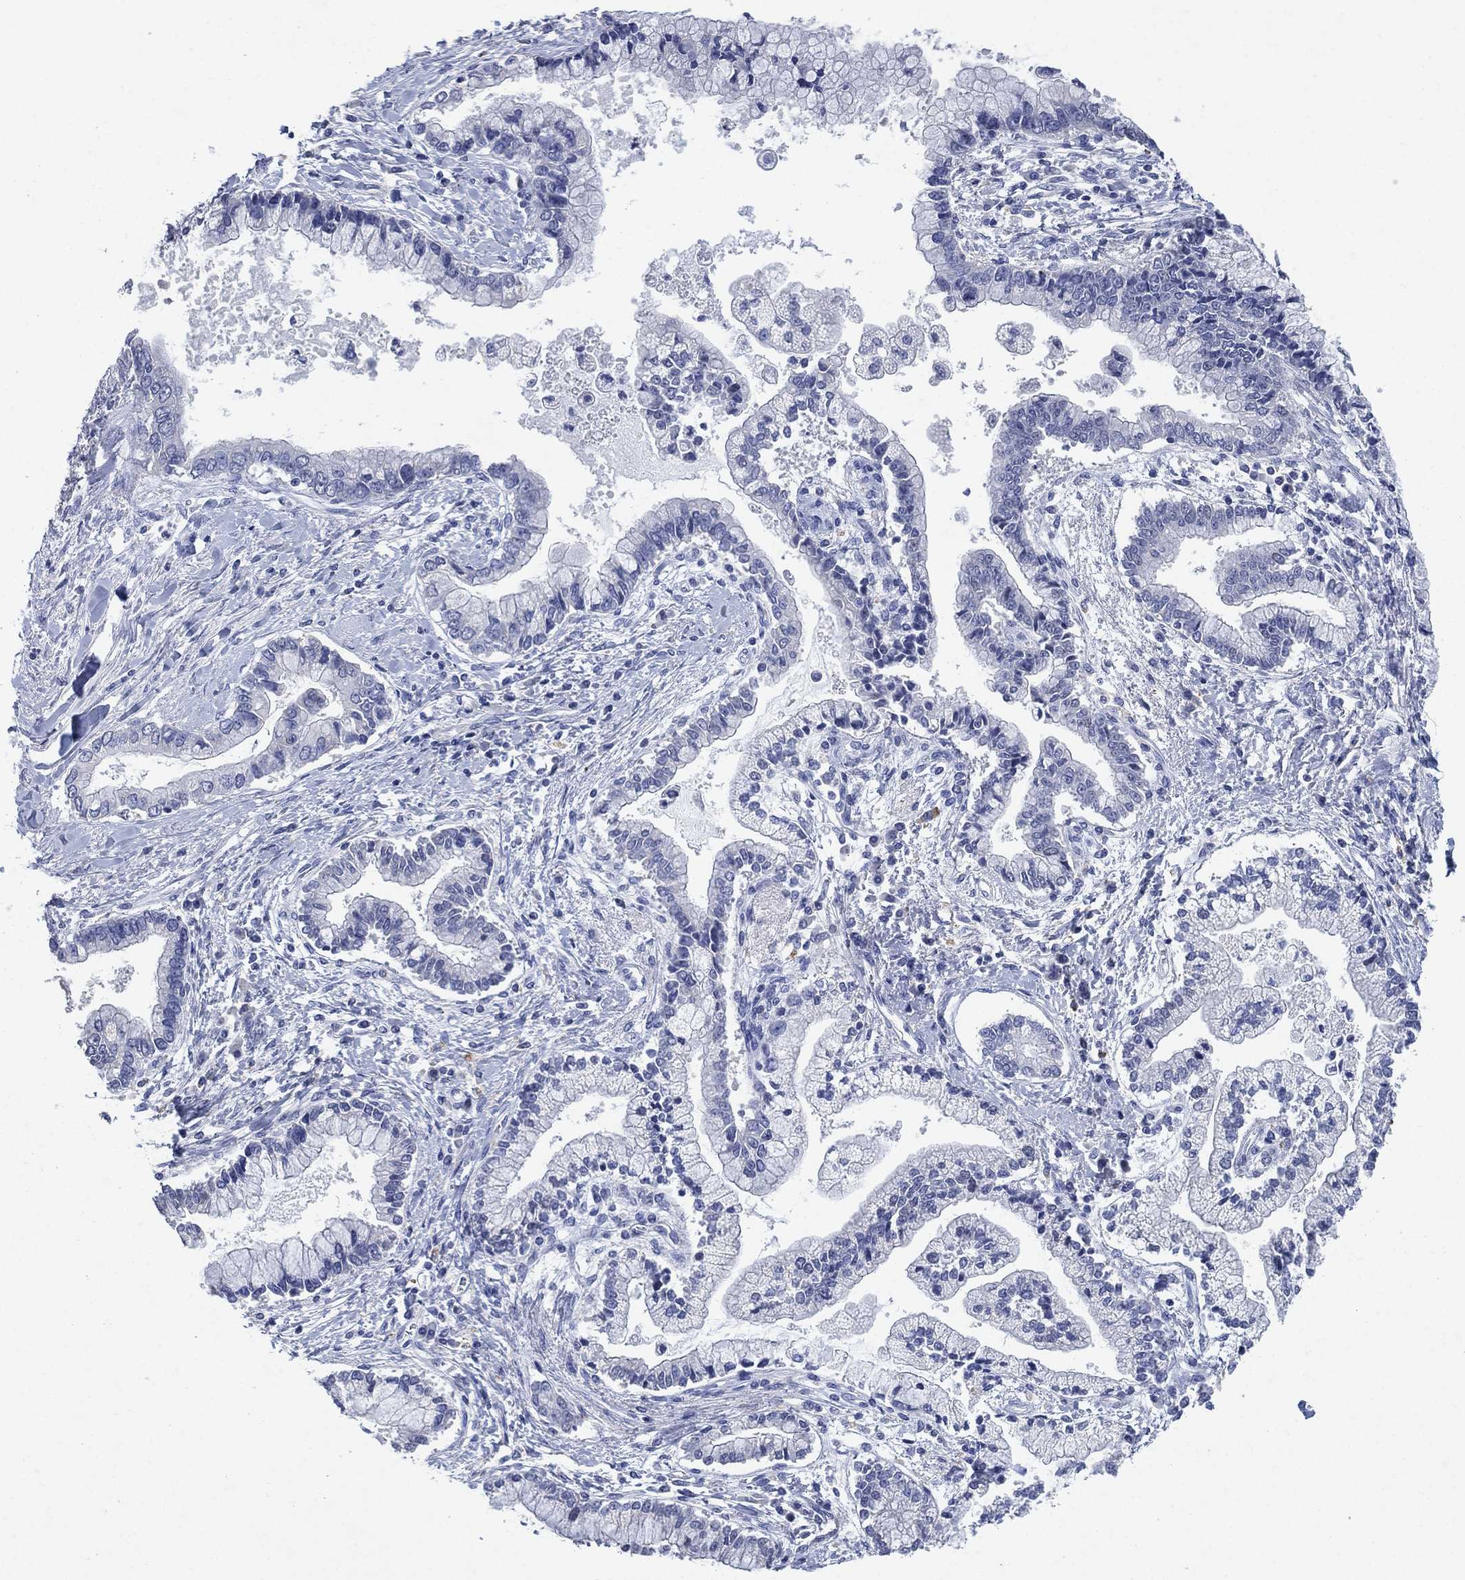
{"staining": {"intensity": "negative", "quantity": "none", "location": "none"}, "tissue": "liver cancer", "cell_type": "Tumor cells", "image_type": "cancer", "snomed": [{"axis": "morphology", "description": "Cholangiocarcinoma"}, {"axis": "topography", "description": "Liver"}], "caption": "Liver cholangiocarcinoma was stained to show a protein in brown. There is no significant positivity in tumor cells.", "gene": "FSCN2", "patient": {"sex": "male", "age": 50}}